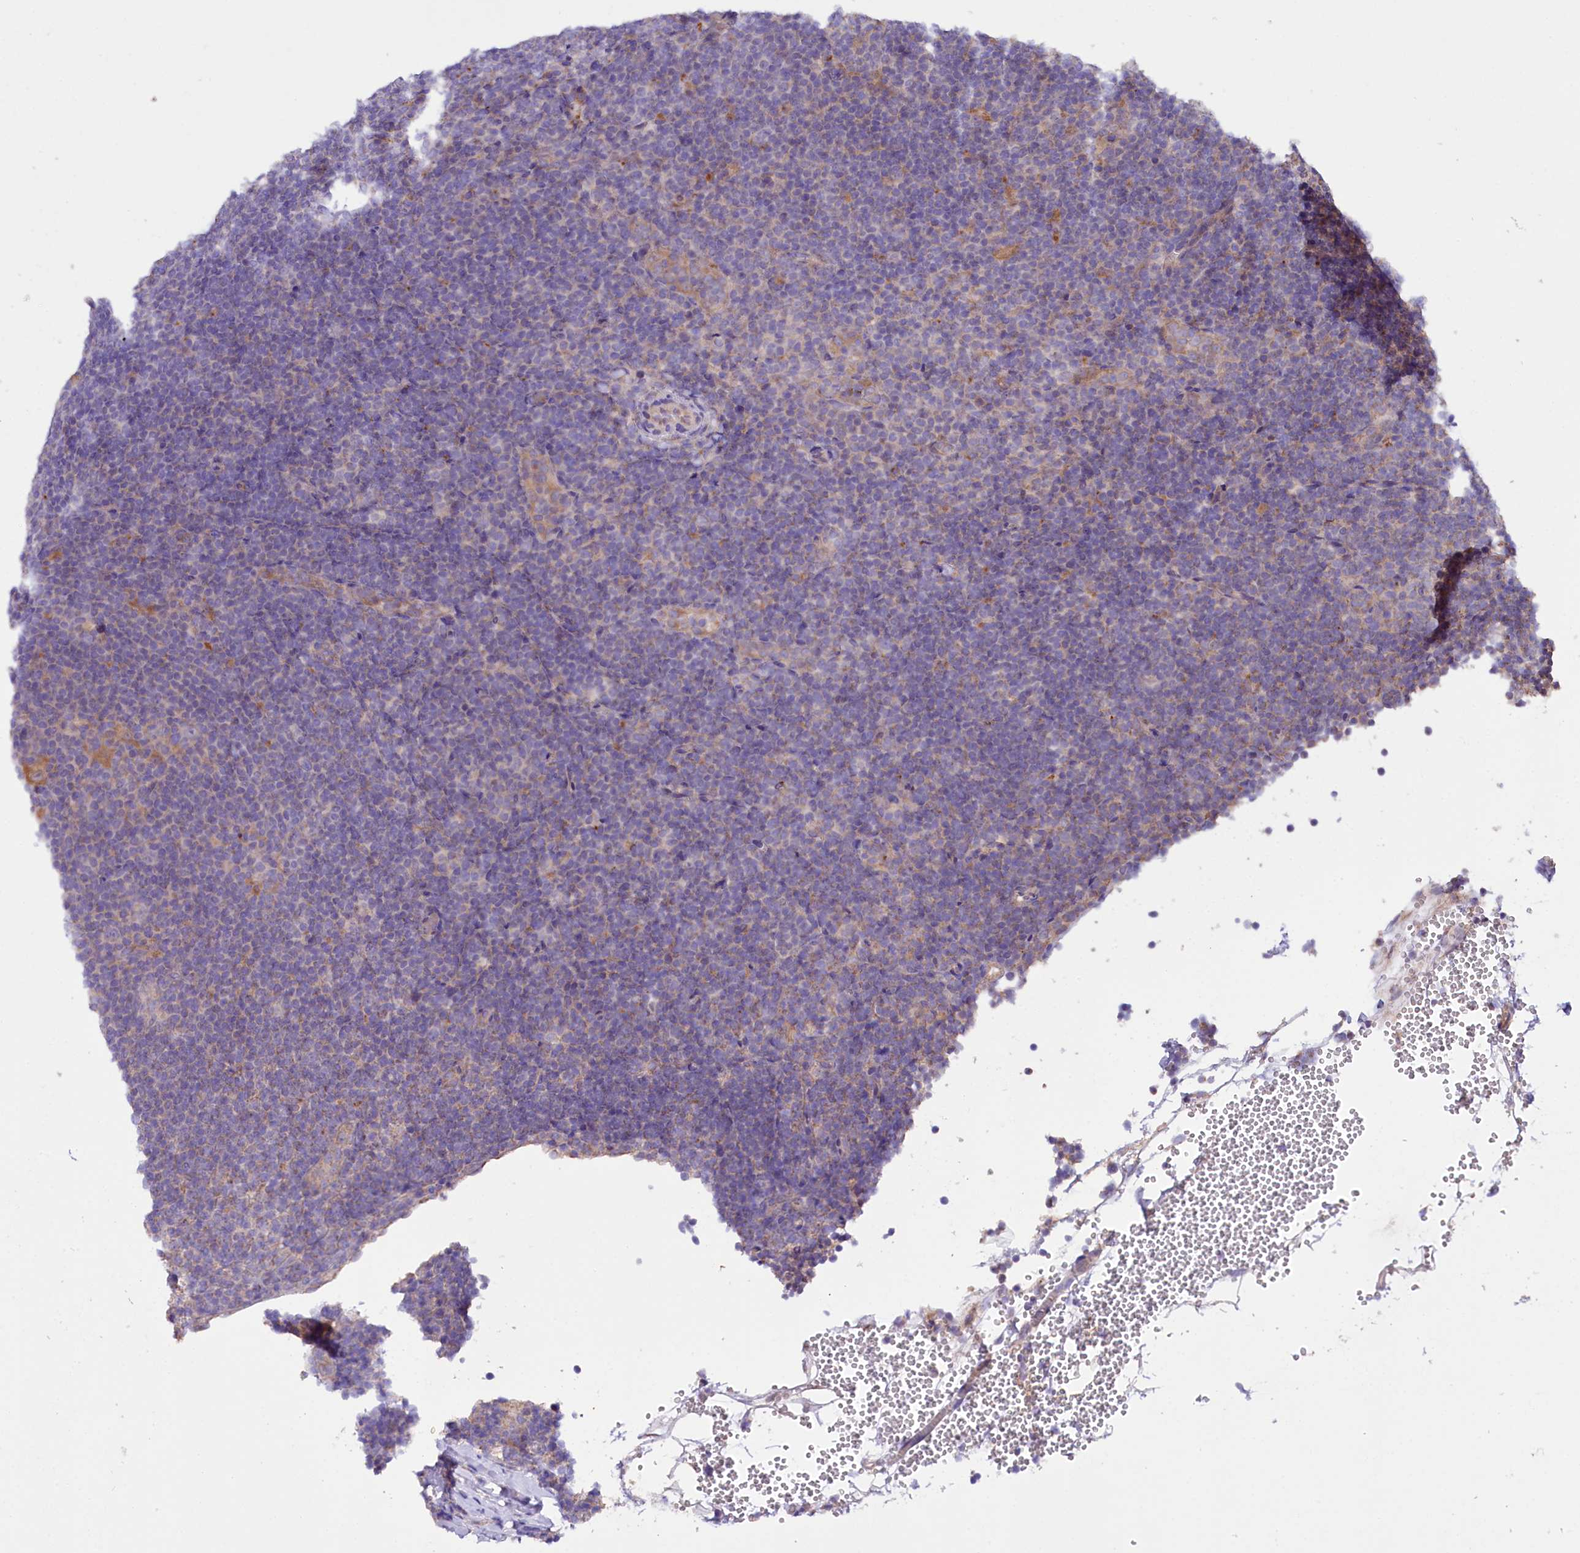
{"staining": {"intensity": "negative", "quantity": "none", "location": "none"}, "tissue": "lymphoma", "cell_type": "Tumor cells", "image_type": "cancer", "snomed": [{"axis": "morphology", "description": "Hodgkin's disease, NOS"}, {"axis": "topography", "description": "Lymph node"}], "caption": "A photomicrograph of Hodgkin's disease stained for a protein displays no brown staining in tumor cells.", "gene": "ZNF45", "patient": {"sex": "female", "age": 57}}